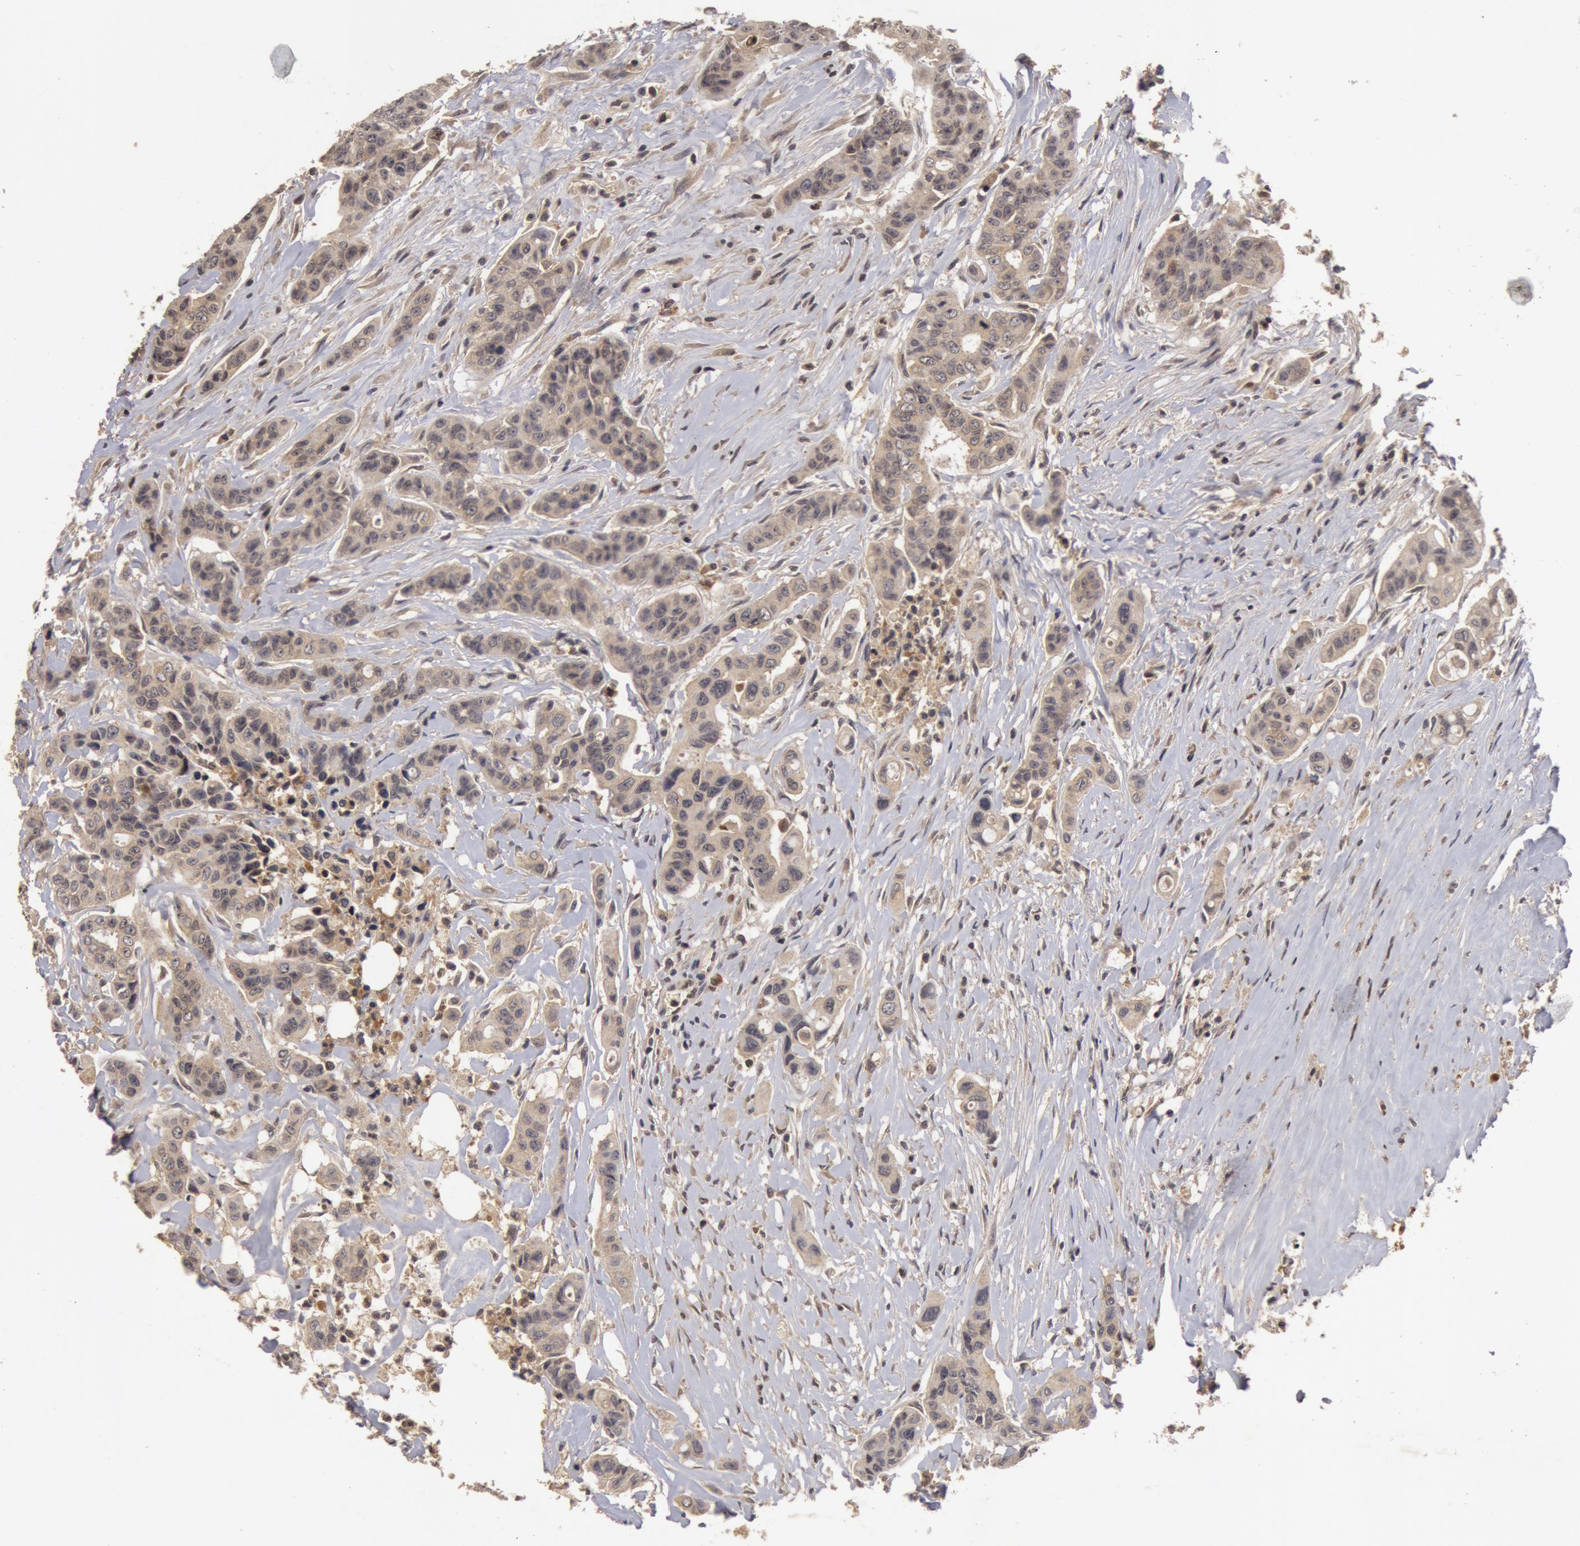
{"staining": {"intensity": "weak", "quantity": ">75%", "location": "cytoplasmic/membranous"}, "tissue": "colorectal cancer", "cell_type": "Tumor cells", "image_type": "cancer", "snomed": [{"axis": "morphology", "description": "Adenocarcinoma, NOS"}, {"axis": "topography", "description": "Colon"}], "caption": "Colorectal adenocarcinoma stained with a protein marker exhibits weak staining in tumor cells.", "gene": "BCHE", "patient": {"sex": "female", "age": 70}}